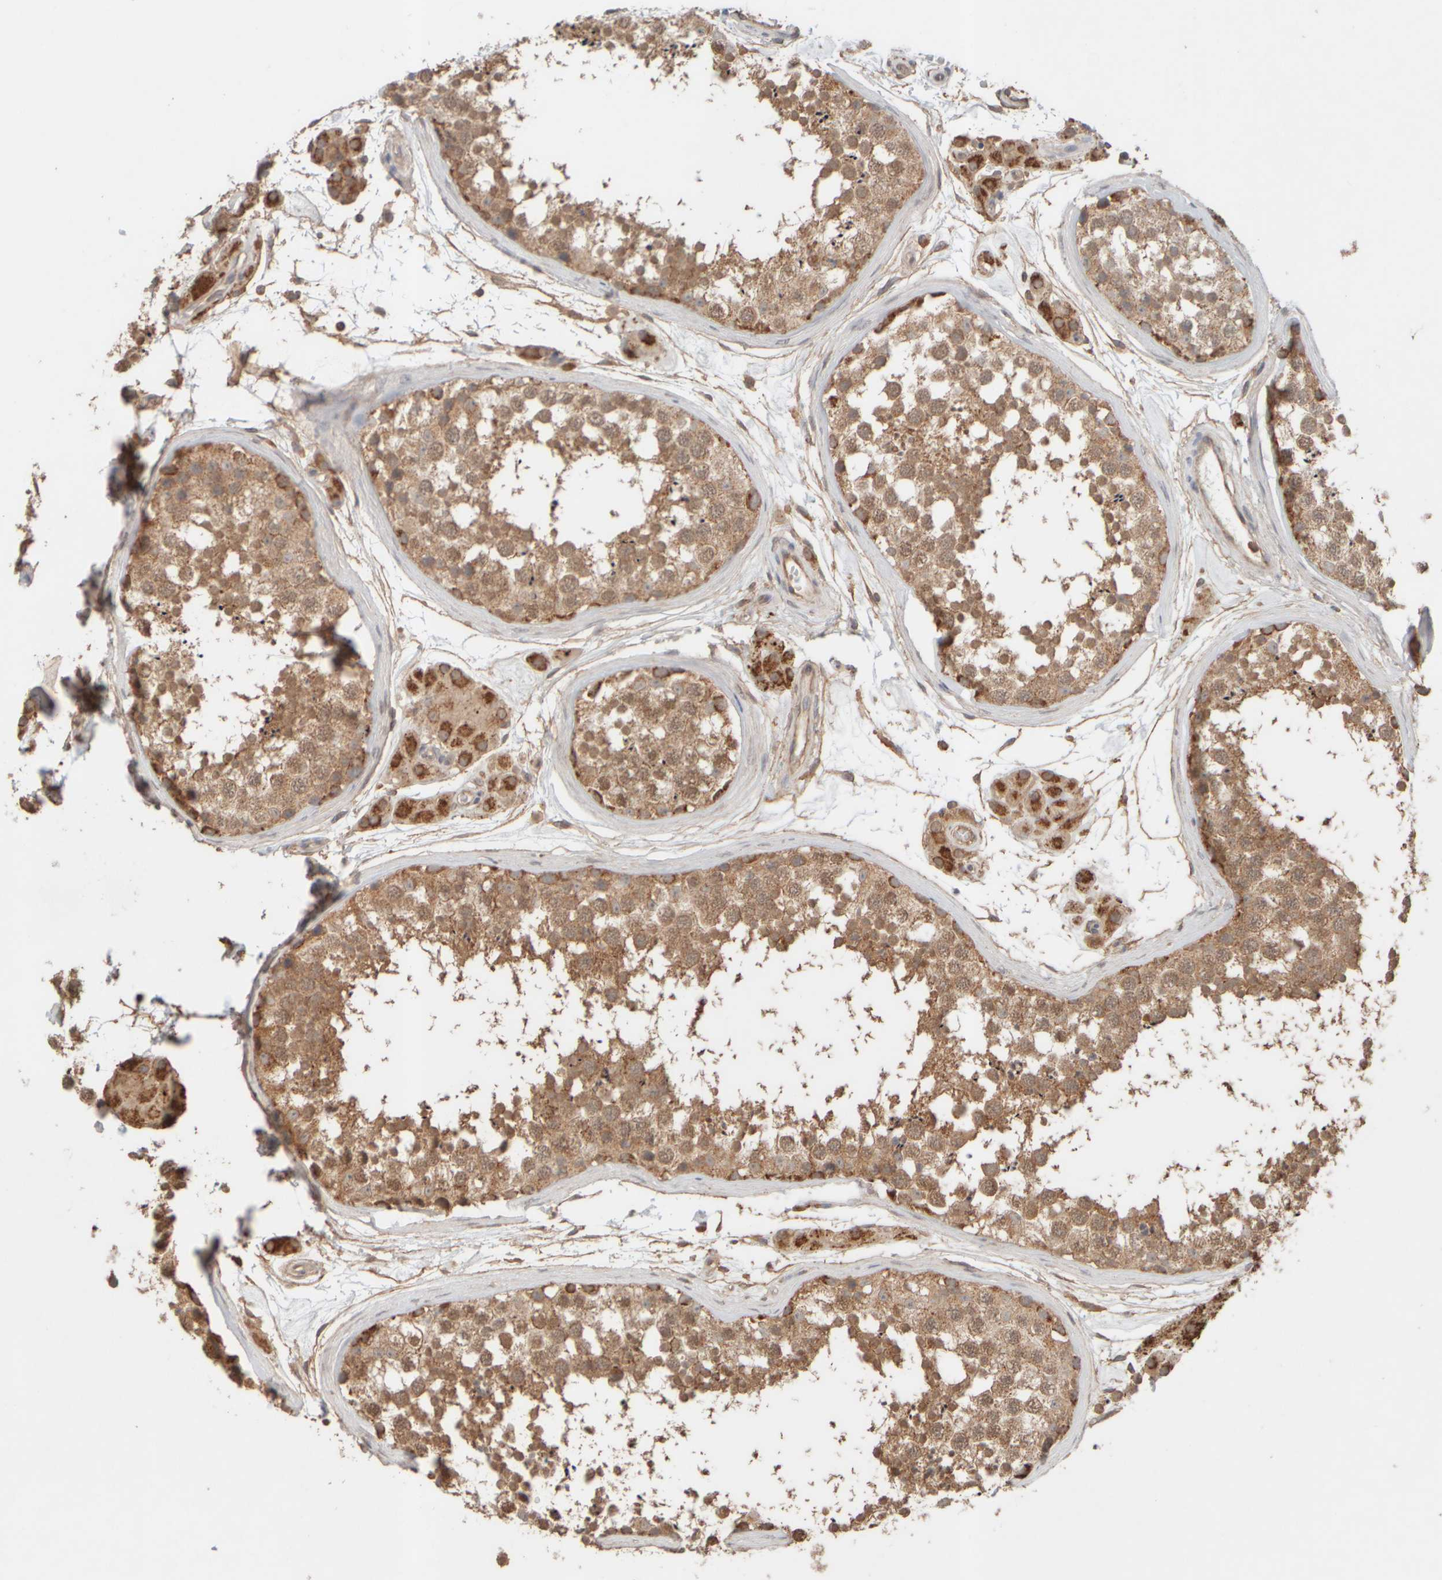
{"staining": {"intensity": "moderate", "quantity": ">75%", "location": "cytoplasmic/membranous"}, "tissue": "testis", "cell_type": "Cells in seminiferous ducts", "image_type": "normal", "snomed": [{"axis": "morphology", "description": "Normal tissue, NOS"}, {"axis": "topography", "description": "Testis"}], "caption": "This micrograph exhibits unremarkable testis stained with immunohistochemistry to label a protein in brown. The cytoplasmic/membranous of cells in seminiferous ducts show moderate positivity for the protein. Nuclei are counter-stained blue.", "gene": "EIF2B3", "patient": {"sex": "male", "age": 56}}